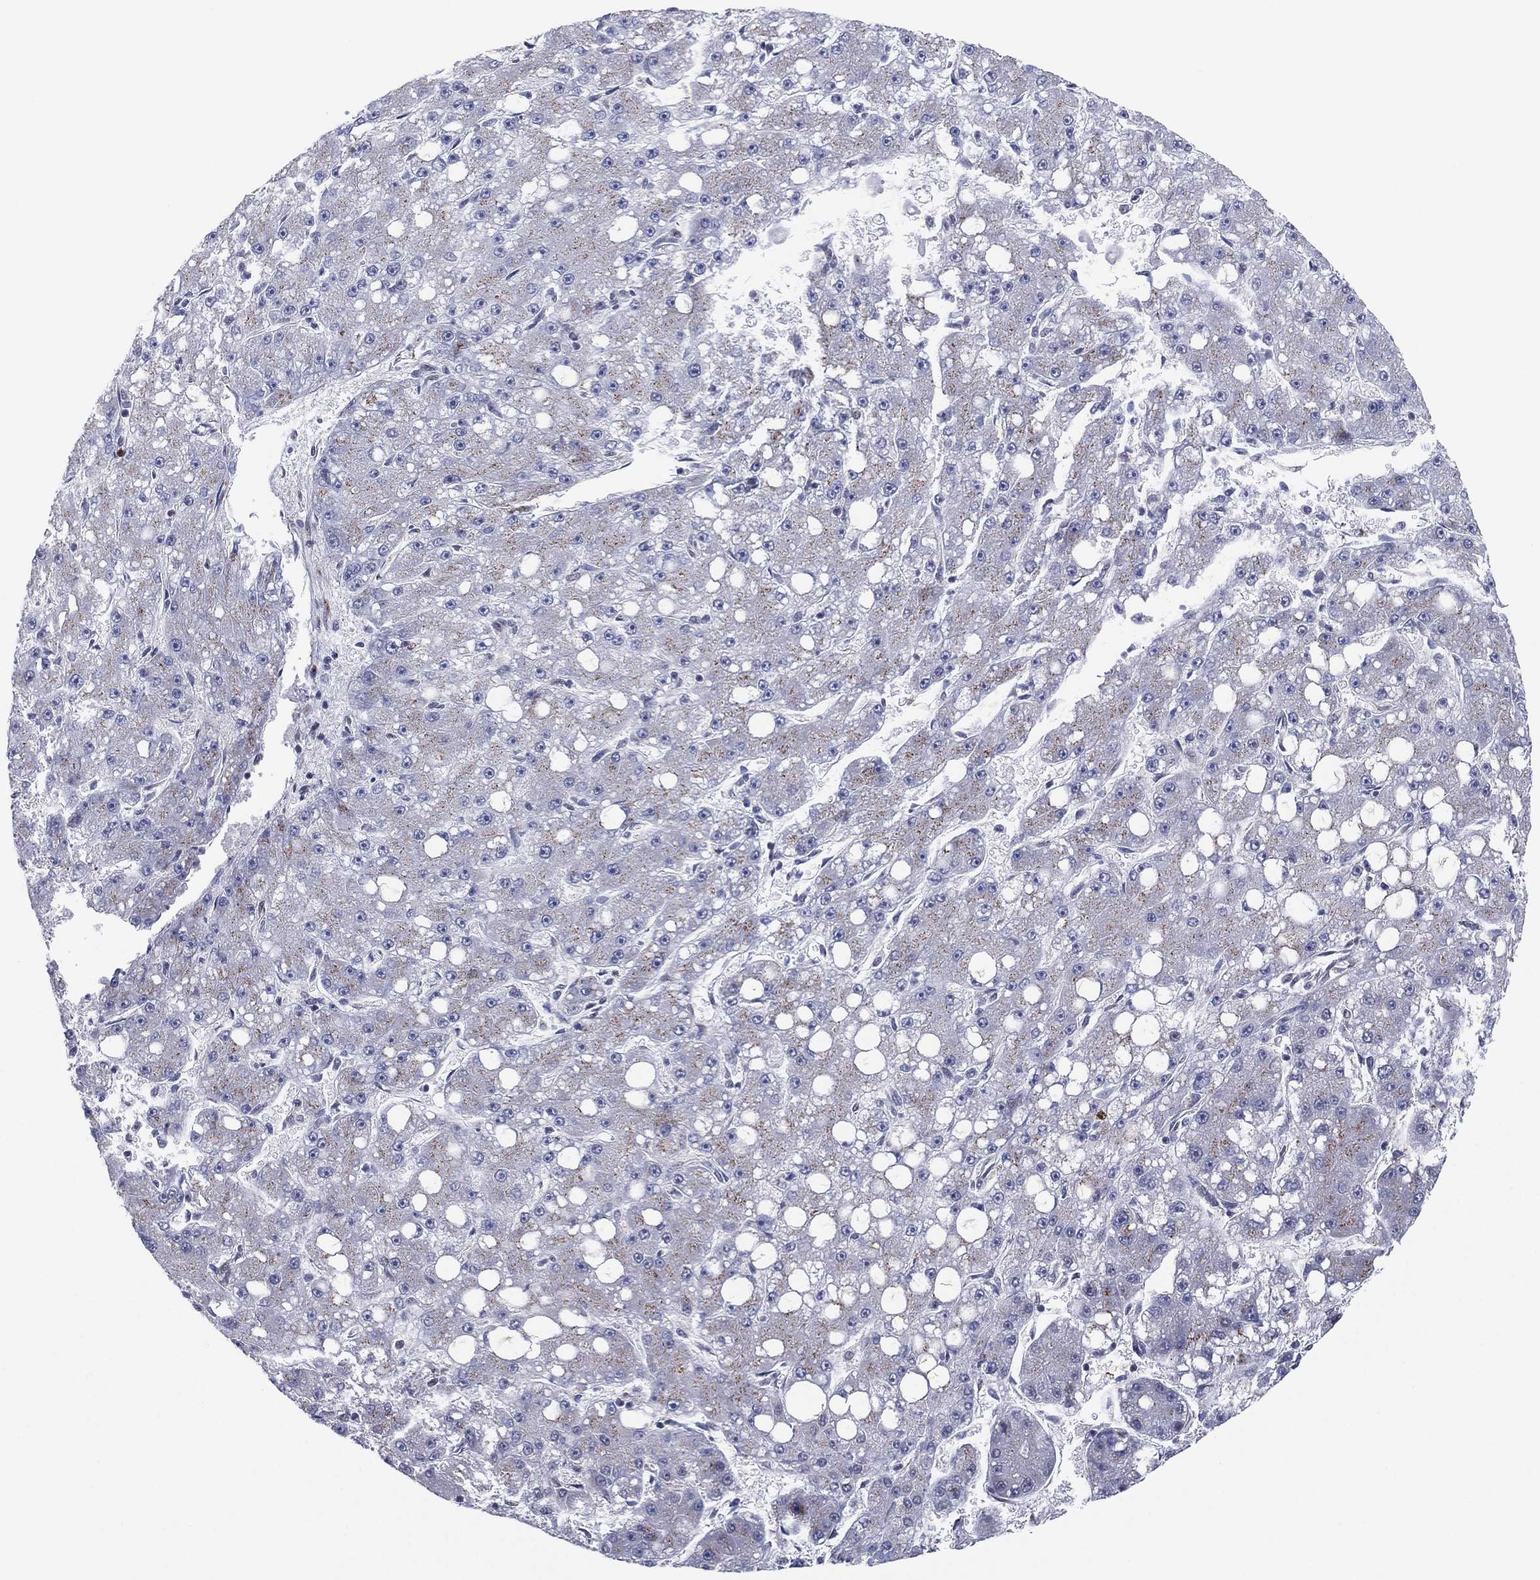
{"staining": {"intensity": "weak", "quantity": "<25%", "location": "cytoplasmic/membranous"}, "tissue": "liver cancer", "cell_type": "Tumor cells", "image_type": "cancer", "snomed": [{"axis": "morphology", "description": "Carcinoma, Hepatocellular, NOS"}, {"axis": "topography", "description": "Liver"}], "caption": "Tumor cells are negative for brown protein staining in hepatocellular carcinoma (liver).", "gene": "CD177", "patient": {"sex": "male", "age": 67}}